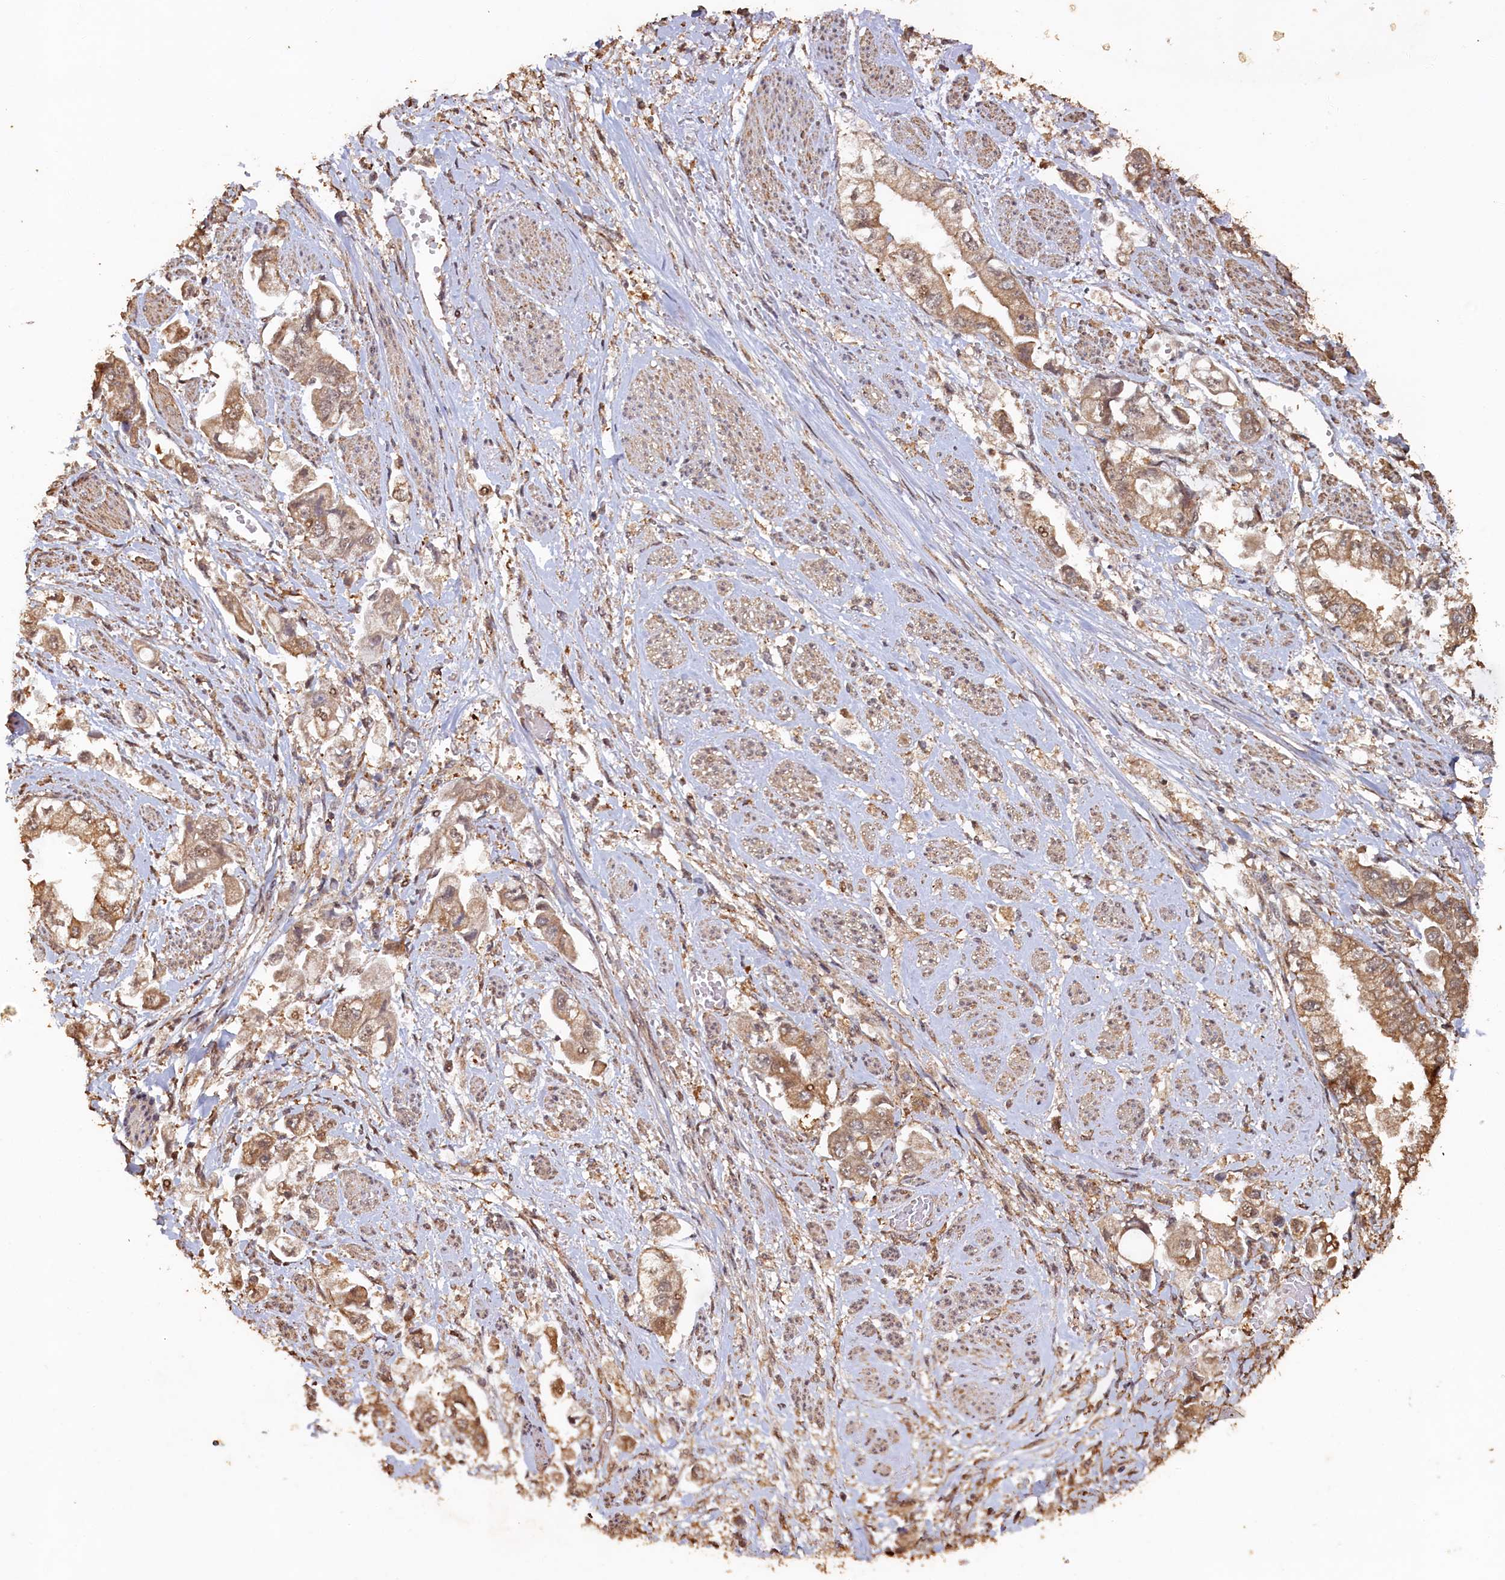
{"staining": {"intensity": "moderate", "quantity": ">75%", "location": "cytoplasmic/membranous"}, "tissue": "stomach cancer", "cell_type": "Tumor cells", "image_type": "cancer", "snomed": [{"axis": "morphology", "description": "Adenocarcinoma, NOS"}, {"axis": "topography", "description": "Stomach"}], "caption": "A medium amount of moderate cytoplasmic/membranous staining is present in approximately >75% of tumor cells in stomach adenocarcinoma tissue.", "gene": "PIGN", "patient": {"sex": "male", "age": 62}}